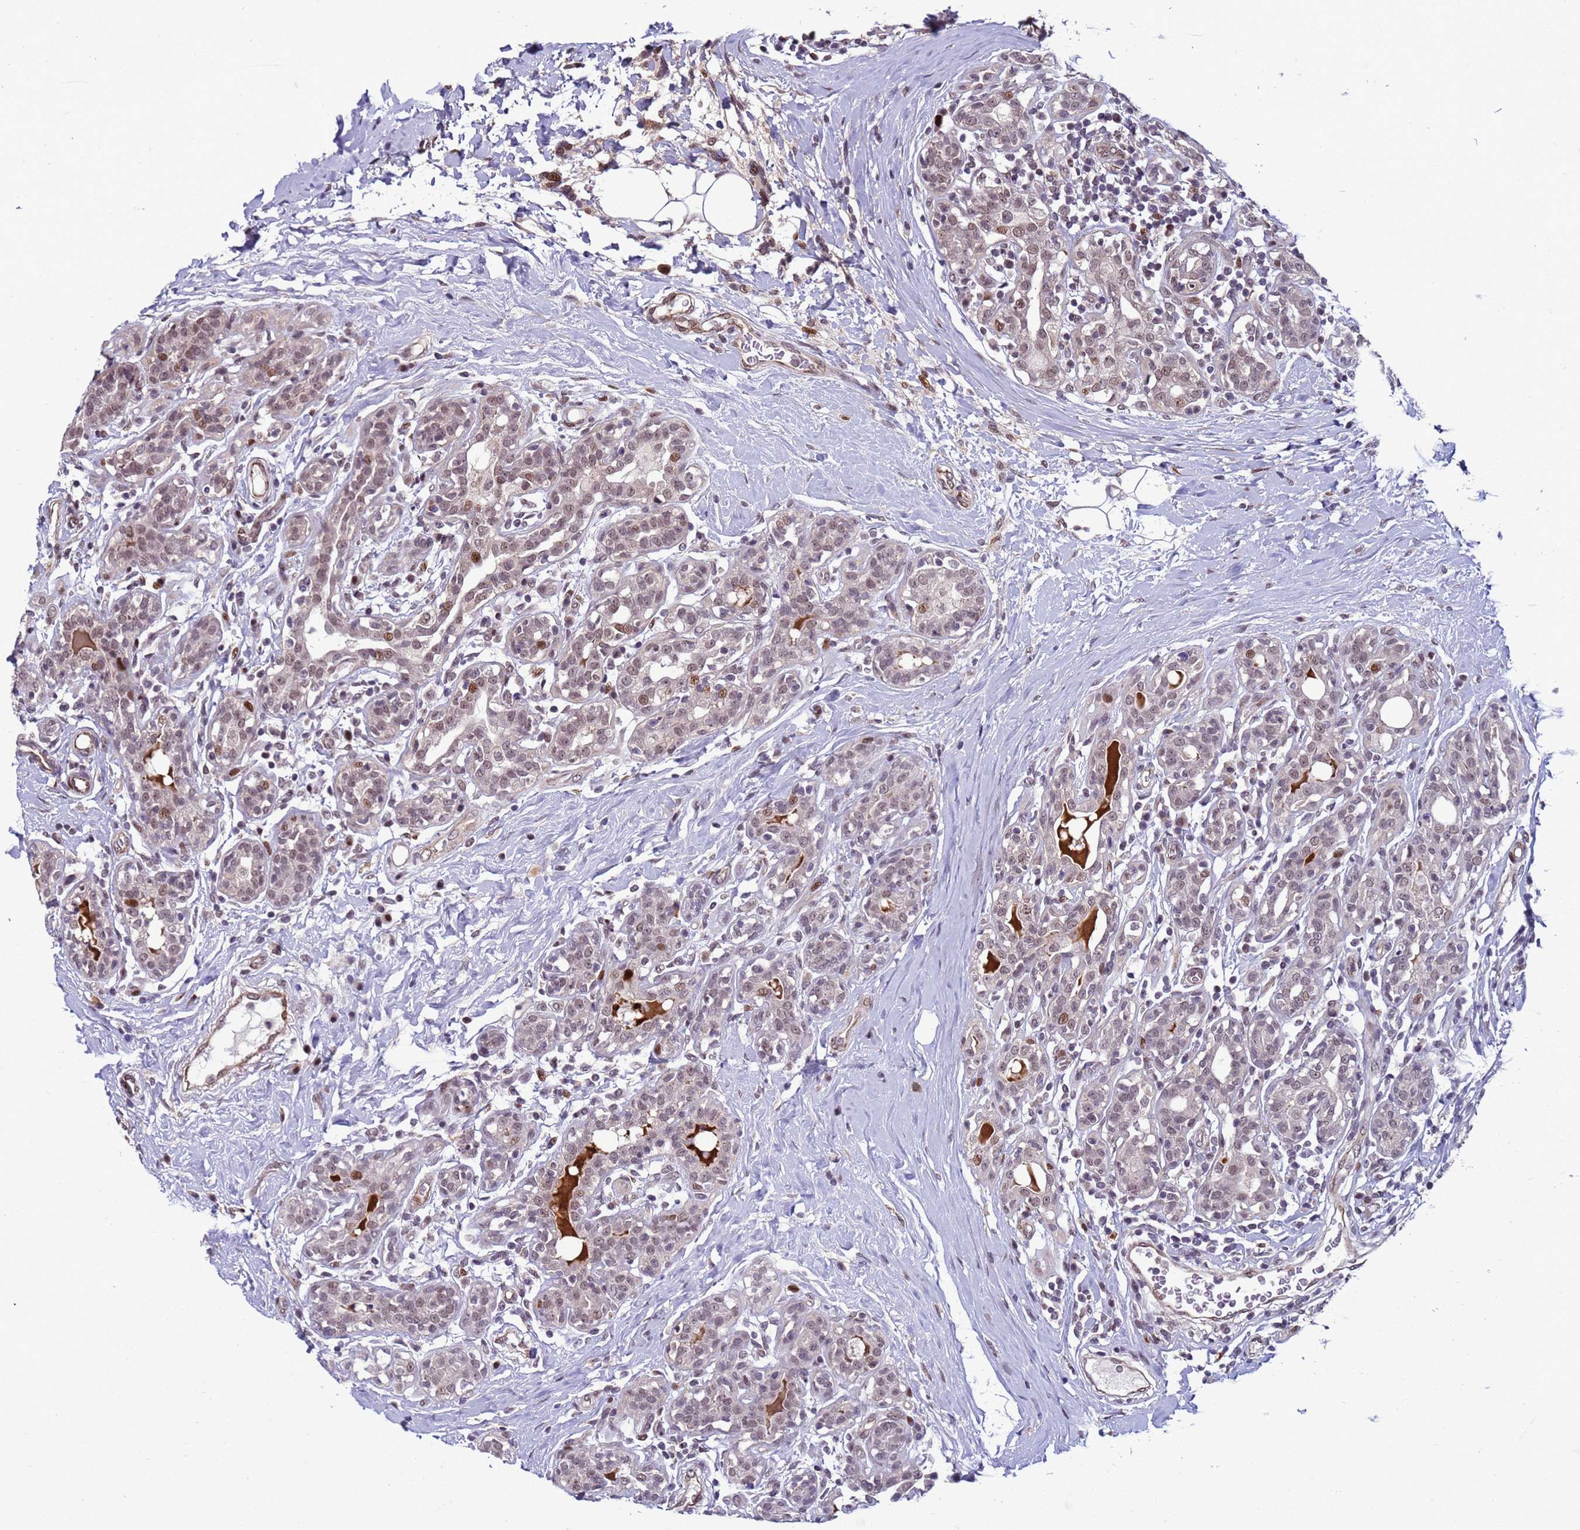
{"staining": {"intensity": "moderate", "quantity": "25%-75%", "location": "nuclear"}, "tissue": "breast cancer", "cell_type": "Tumor cells", "image_type": "cancer", "snomed": [{"axis": "morphology", "description": "Duct carcinoma"}, {"axis": "topography", "description": "Breast"}], "caption": "Human breast cancer (intraductal carcinoma) stained with a brown dye shows moderate nuclear positive expression in about 25%-75% of tumor cells.", "gene": "SHC3", "patient": {"sex": "female", "age": 40}}